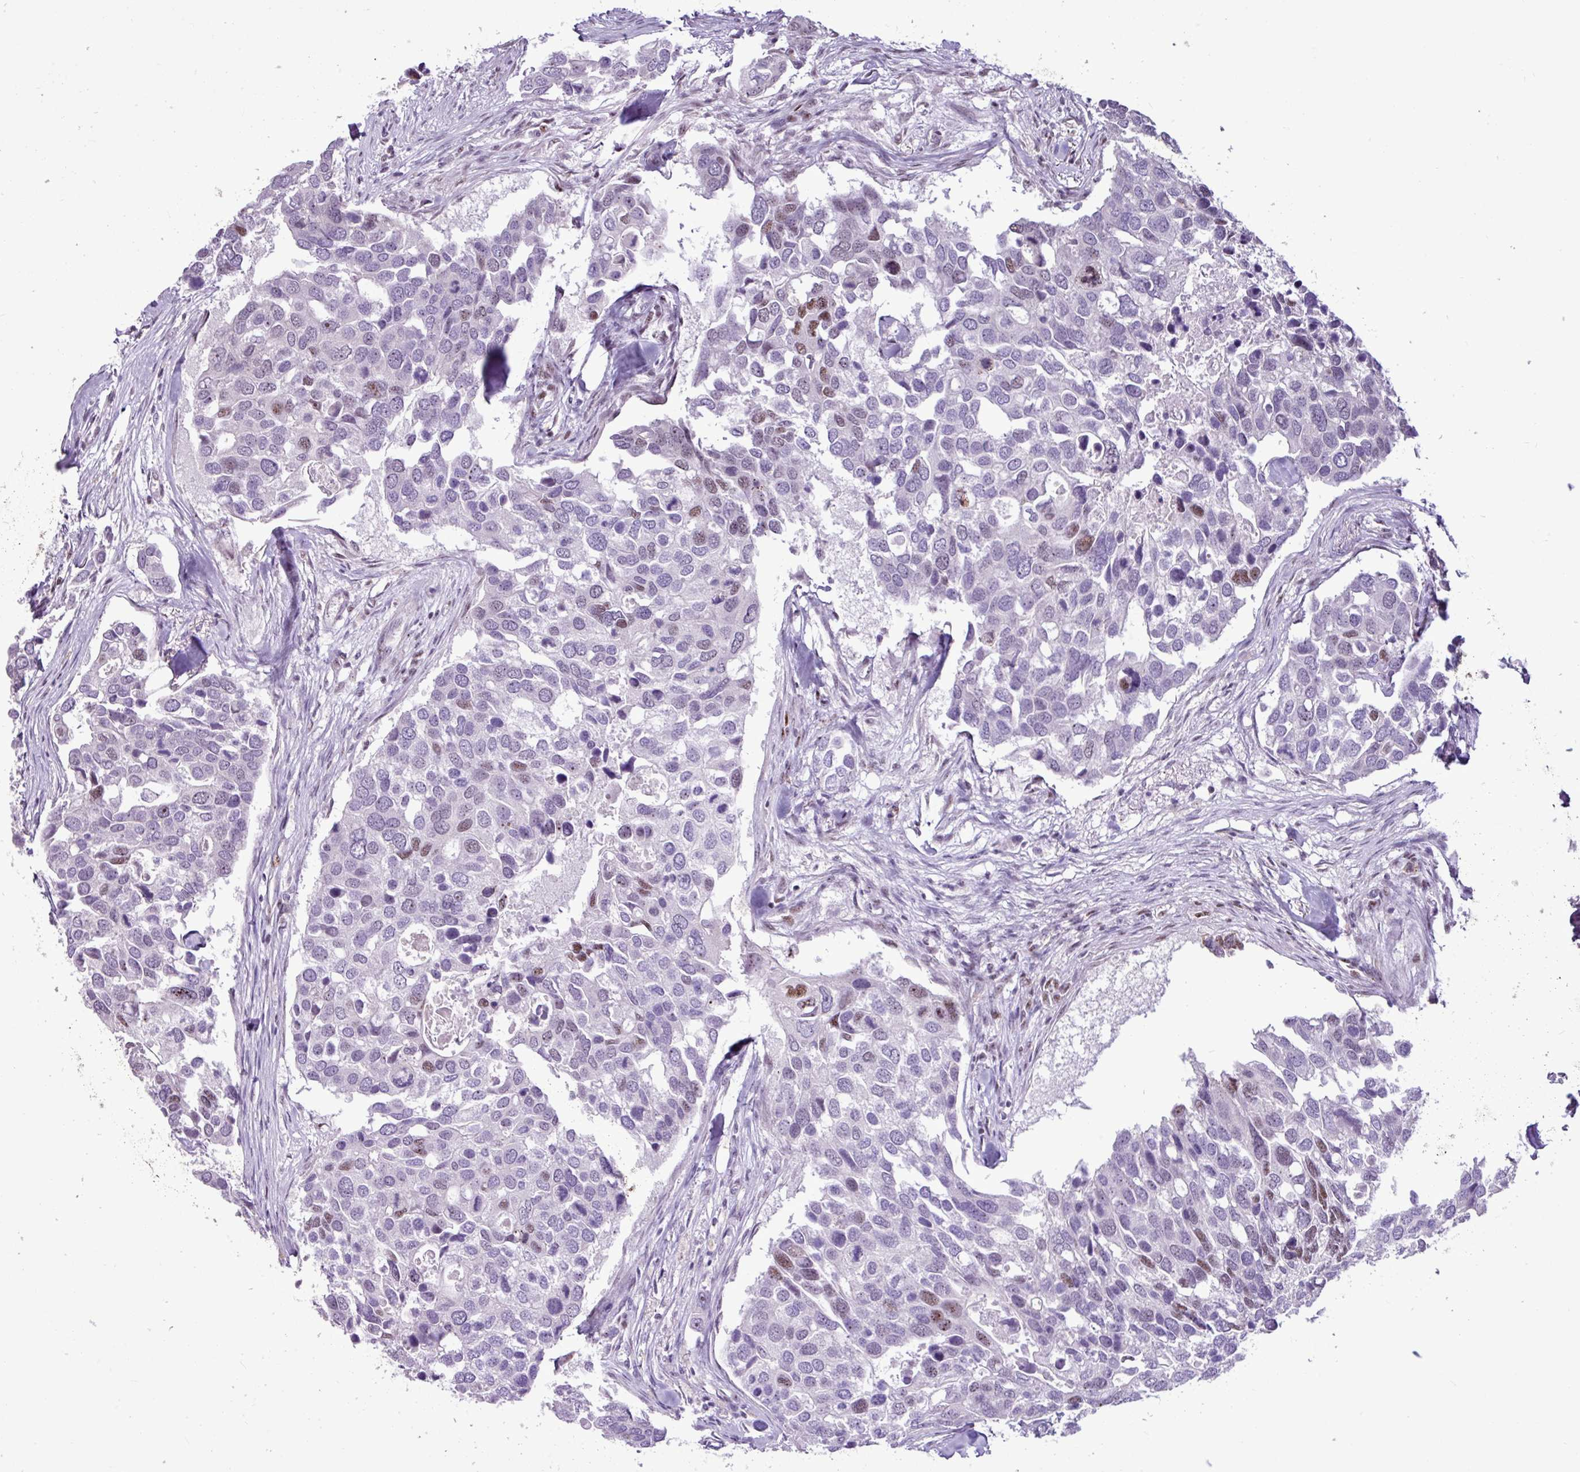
{"staining": {"intensity": "moderate", "quantity": "<25%", "location": "nuclear"}, "tissue": "breast cancer", "cell_type": "Tumor cells", "image_type": "cancer", "snomed": [{"axis": "morphology", "description": "Duct carcinoma"}, {"axis": "topography", "description": "Breast"}], "caption": "A brown stain labels moderate nuclear positivity of a protein in human breast cancer (infiltrating ductal carcinoma) tumor cells. Ihc stains the protein in brown and the nuclei are stained blue.", "gene": "UTP18", "patient": {"sex": "female", "age": 83}}